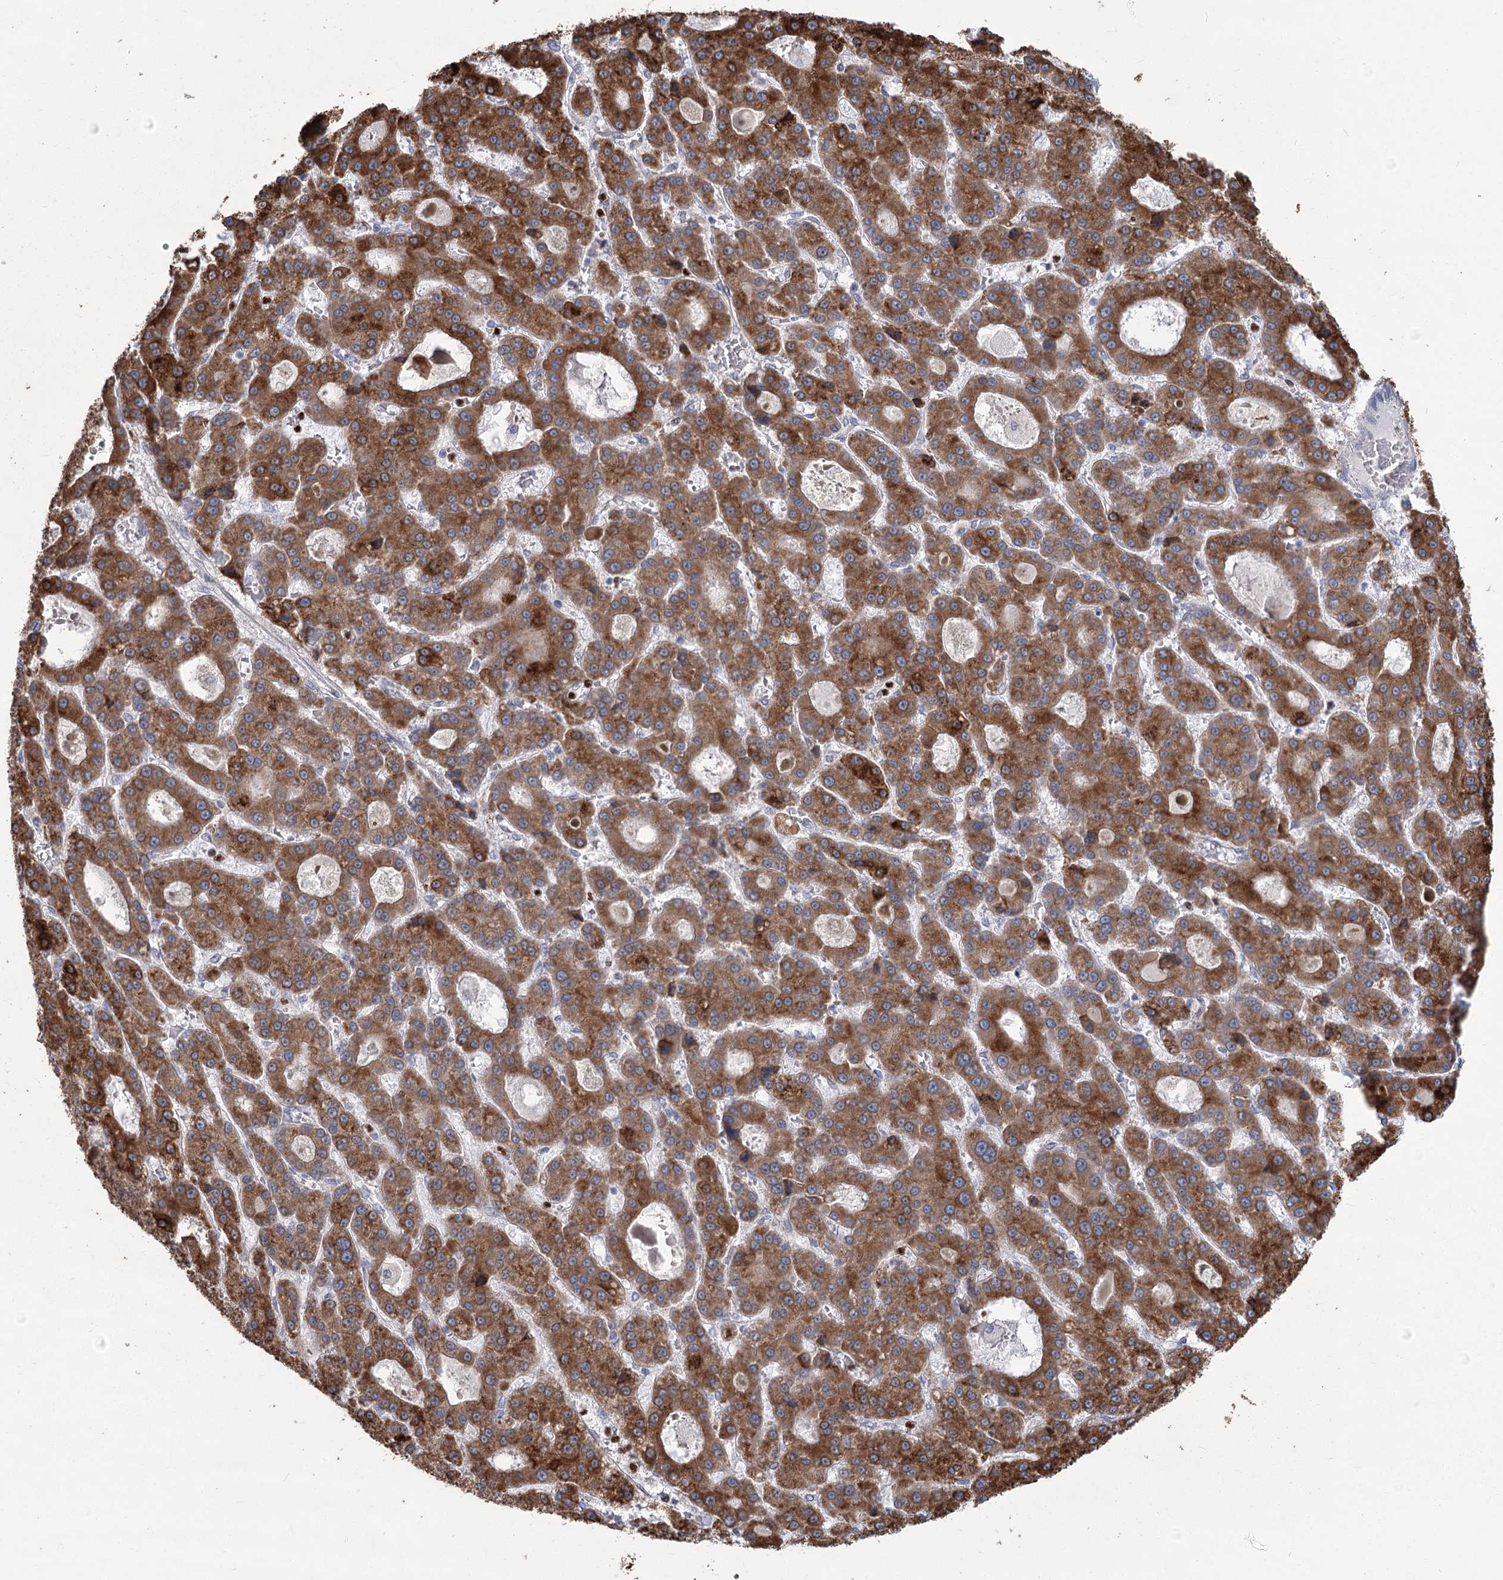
{"staining": {"intensity": "strong", "quantity": ">75%", "location": "cytoplasmic/membranous"}, "tissue": "liver cancer", "cell_type": "Tumor cells", "image_type": "cancer", "snomed": [{"axis": "morphology", "description": "Carcinoma, Hepatocellular, NOS"}, {"axis": "topography", "description": "Liver"}], "caption": "A photomicrograph showing strong cytoplasmic/membranous positivity in approximately >75% of tumor cells in liver hepatocellular carcinoma, as visualized by brown immunohistochemical staining.", "gene": "THAP6", "patient": {"sex": "male", "age": 70}}